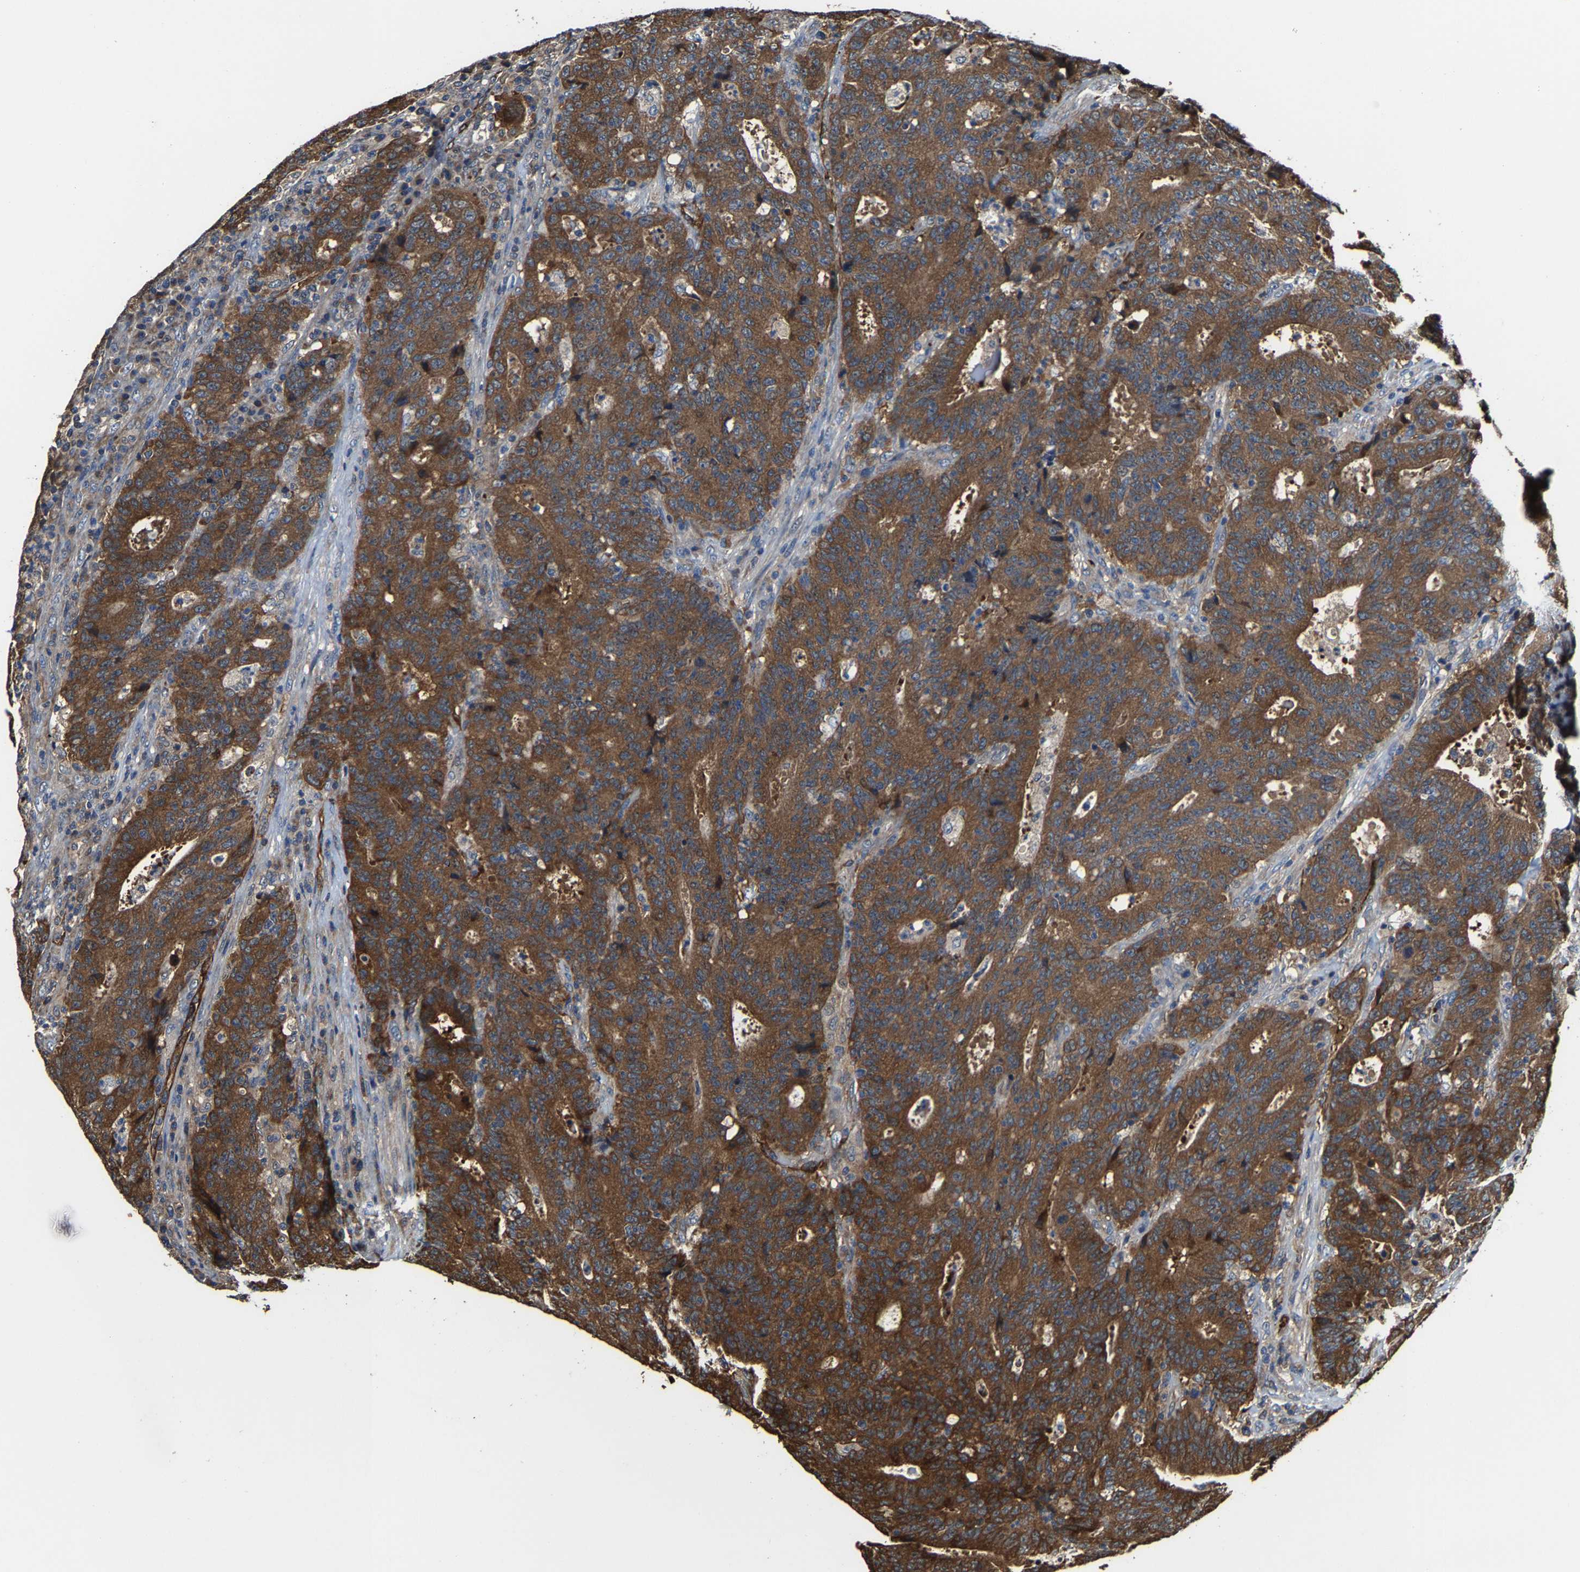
{"staining": {"intensity": "strong", "quantity": ">75%", "location": "cytoplasmic/membranous"}, "tissue": "colorectal cancer", "cell_type": "Tumor cells", "image_type": "cancer", "snomed": [{"axis": "morphology", "description": "Adenocarcinoma, NOS"}, {"axis": "topography", "description": "Colon"}], "caption": "An immunohistochemistry micrograph of neoplastic tissue is shown. Protein staining in brown shows strong cytoplasmic/membranous positivity in colorectal cancer within tumor cells.", "gene": "GFRA3", "patient": {"sex": "female", "age": 75}}